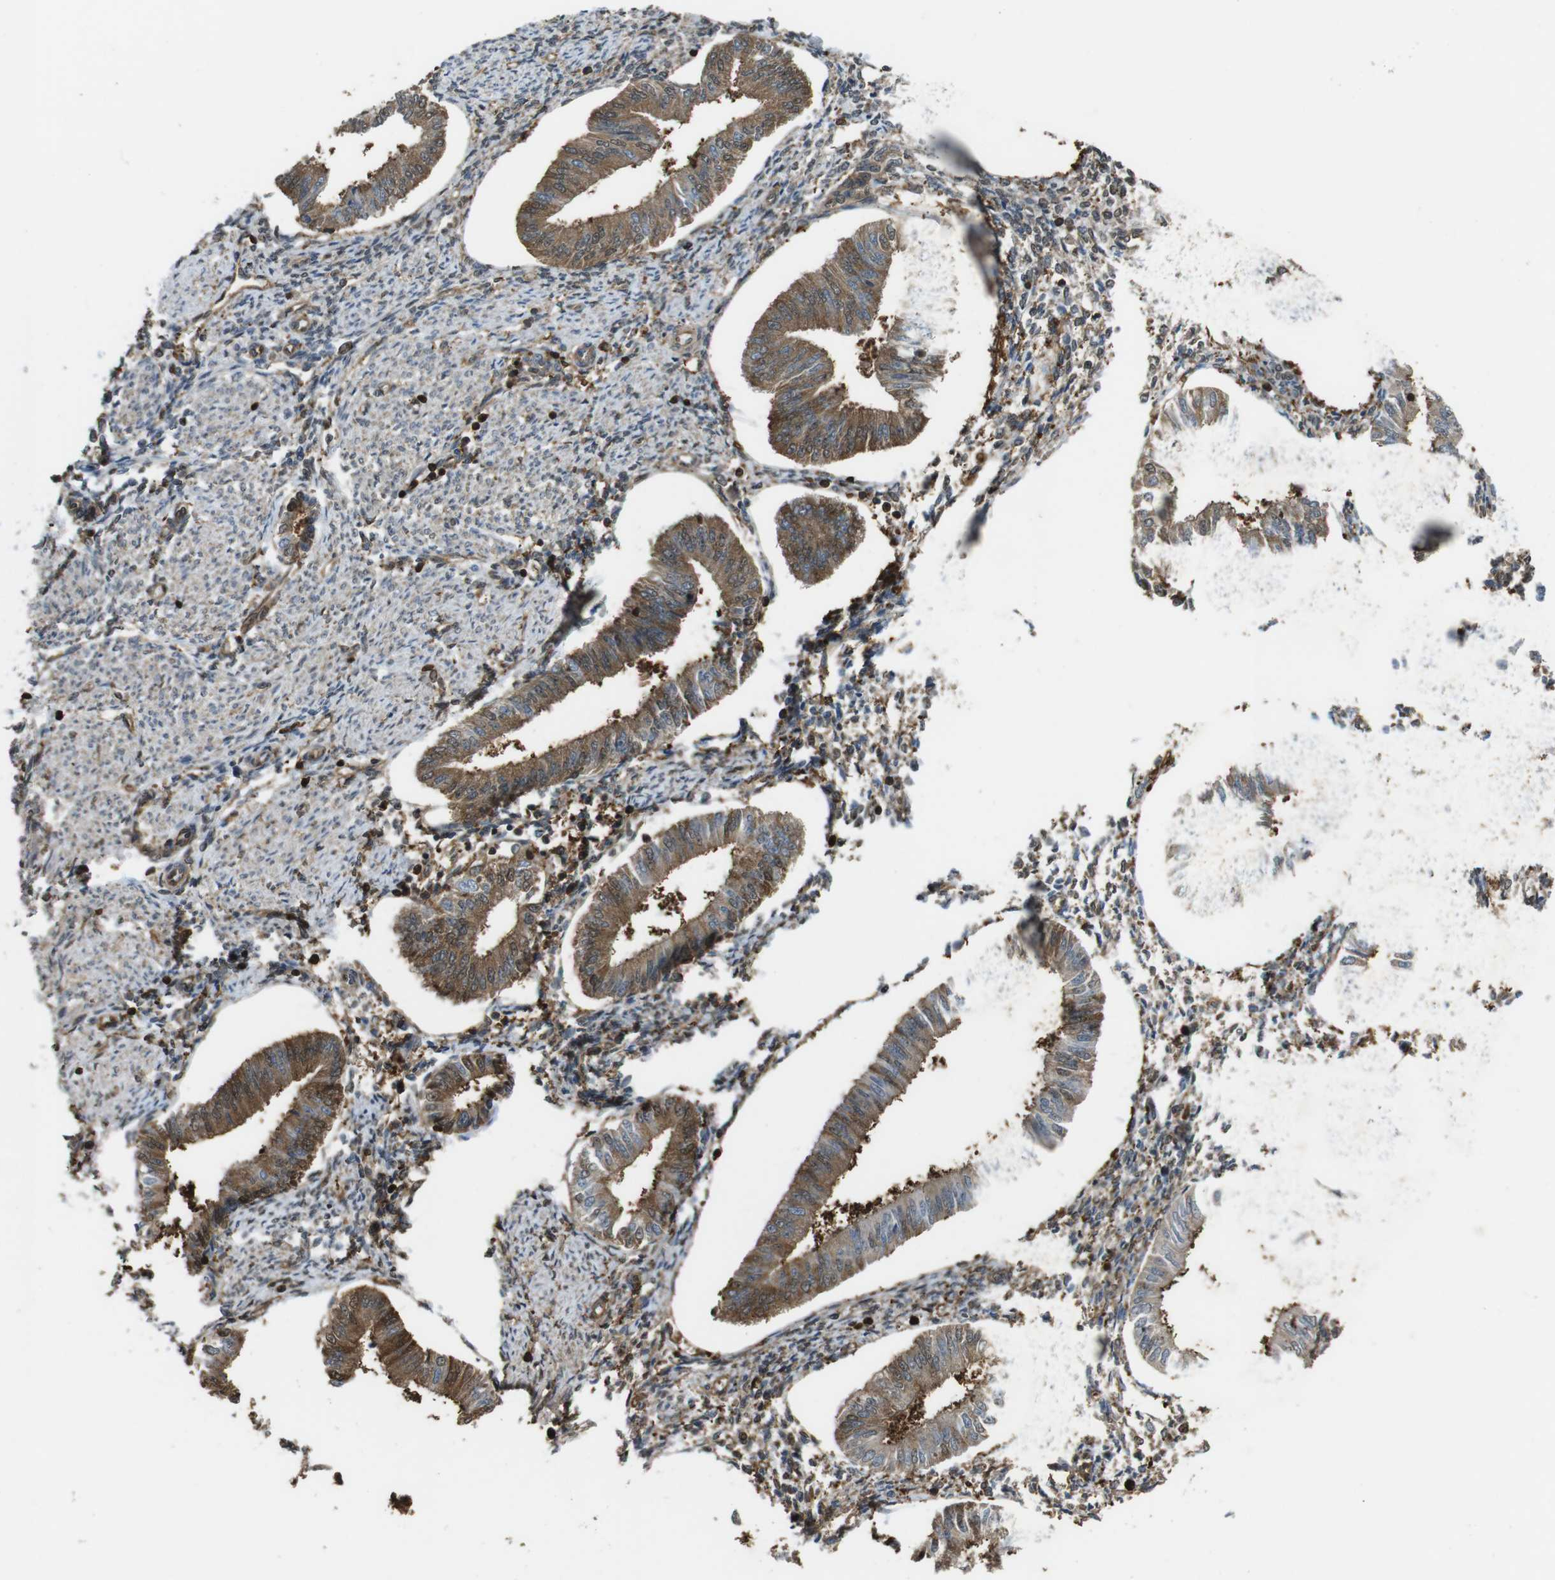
{"staining": {"intensity": "moderate", "quantity": ">75%", "location": "cytoplasmic/membranous"}, "tissue": "endometrium", "cell_type": "Cells in endometrial stroma", "image_type": "normal", "snomed": [{"axis": "morphology", "description": "Normal tissue, NOS"}, {"axis": "topography", "description": "Endometrium"}], "caption": "Brown immunohistochemical staining in normal human endometrium reveals moderate cytoplasmic/membranous staining in about >75% of cells in endometrial stroma.", "gene": "ARHGDIA", "patient": {"sex": "female", "age": 50}}